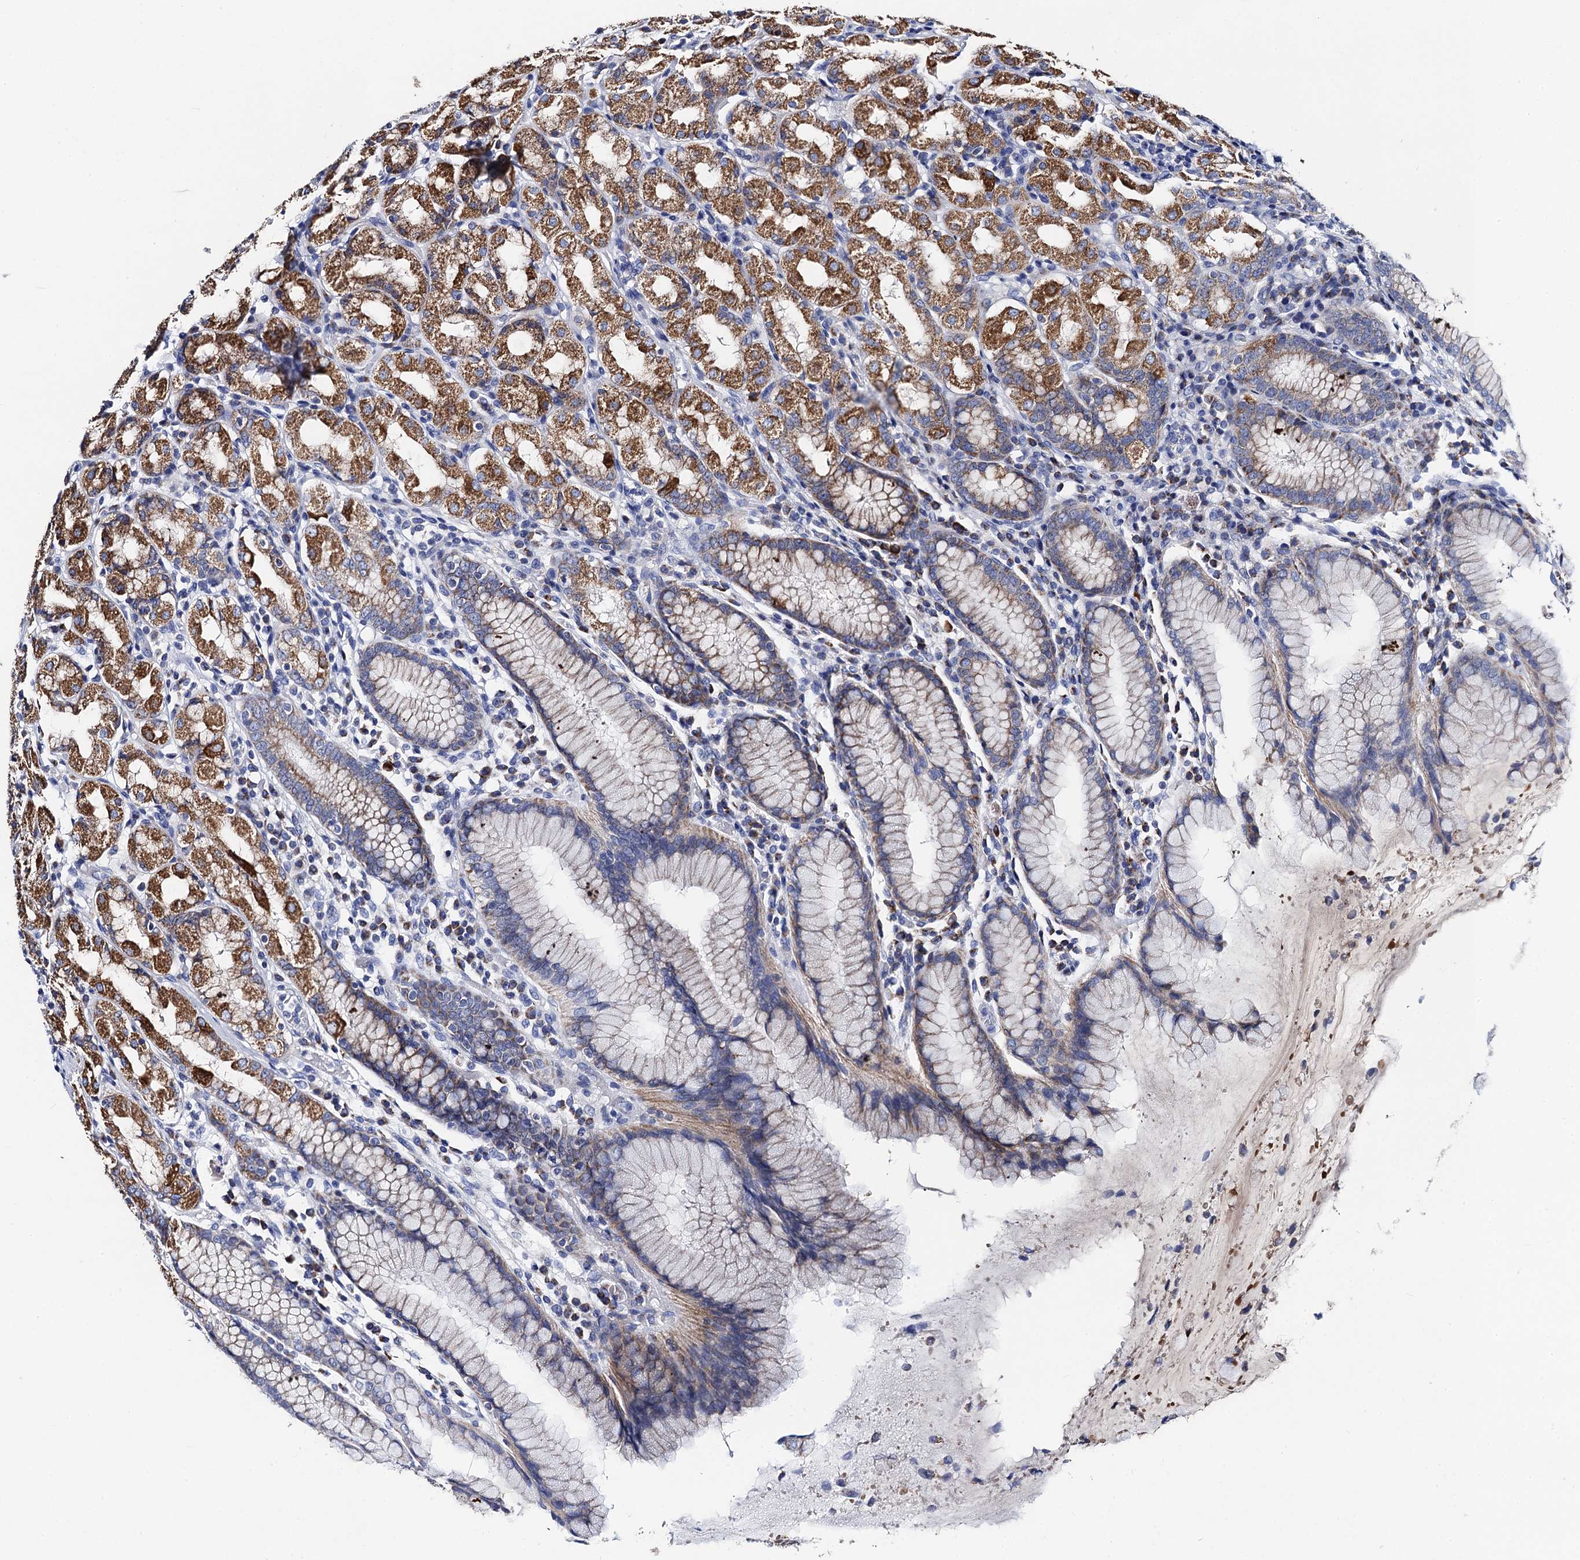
{"staining": {"intensity": "moderate", "quantity": "25%-75%", "location": "cytoplasmic/membranous"}, "tissue": "stomach", "cell_type": "Glandular cells", "image_type": "normal", "snomed": [{"axis": "morphology", "description": "Normal tissue, NOS"}, {"axis": "topography", "description": "Stomach, lower"}], "caption": "Immunohistochemical staining of normal human stomach reveals moderate cytoplasmic/membranous protein positivity in about 25%-75% of glandular cells.", "gene": "ACADSB", "patient": {"sex": "female", "age": 56}}